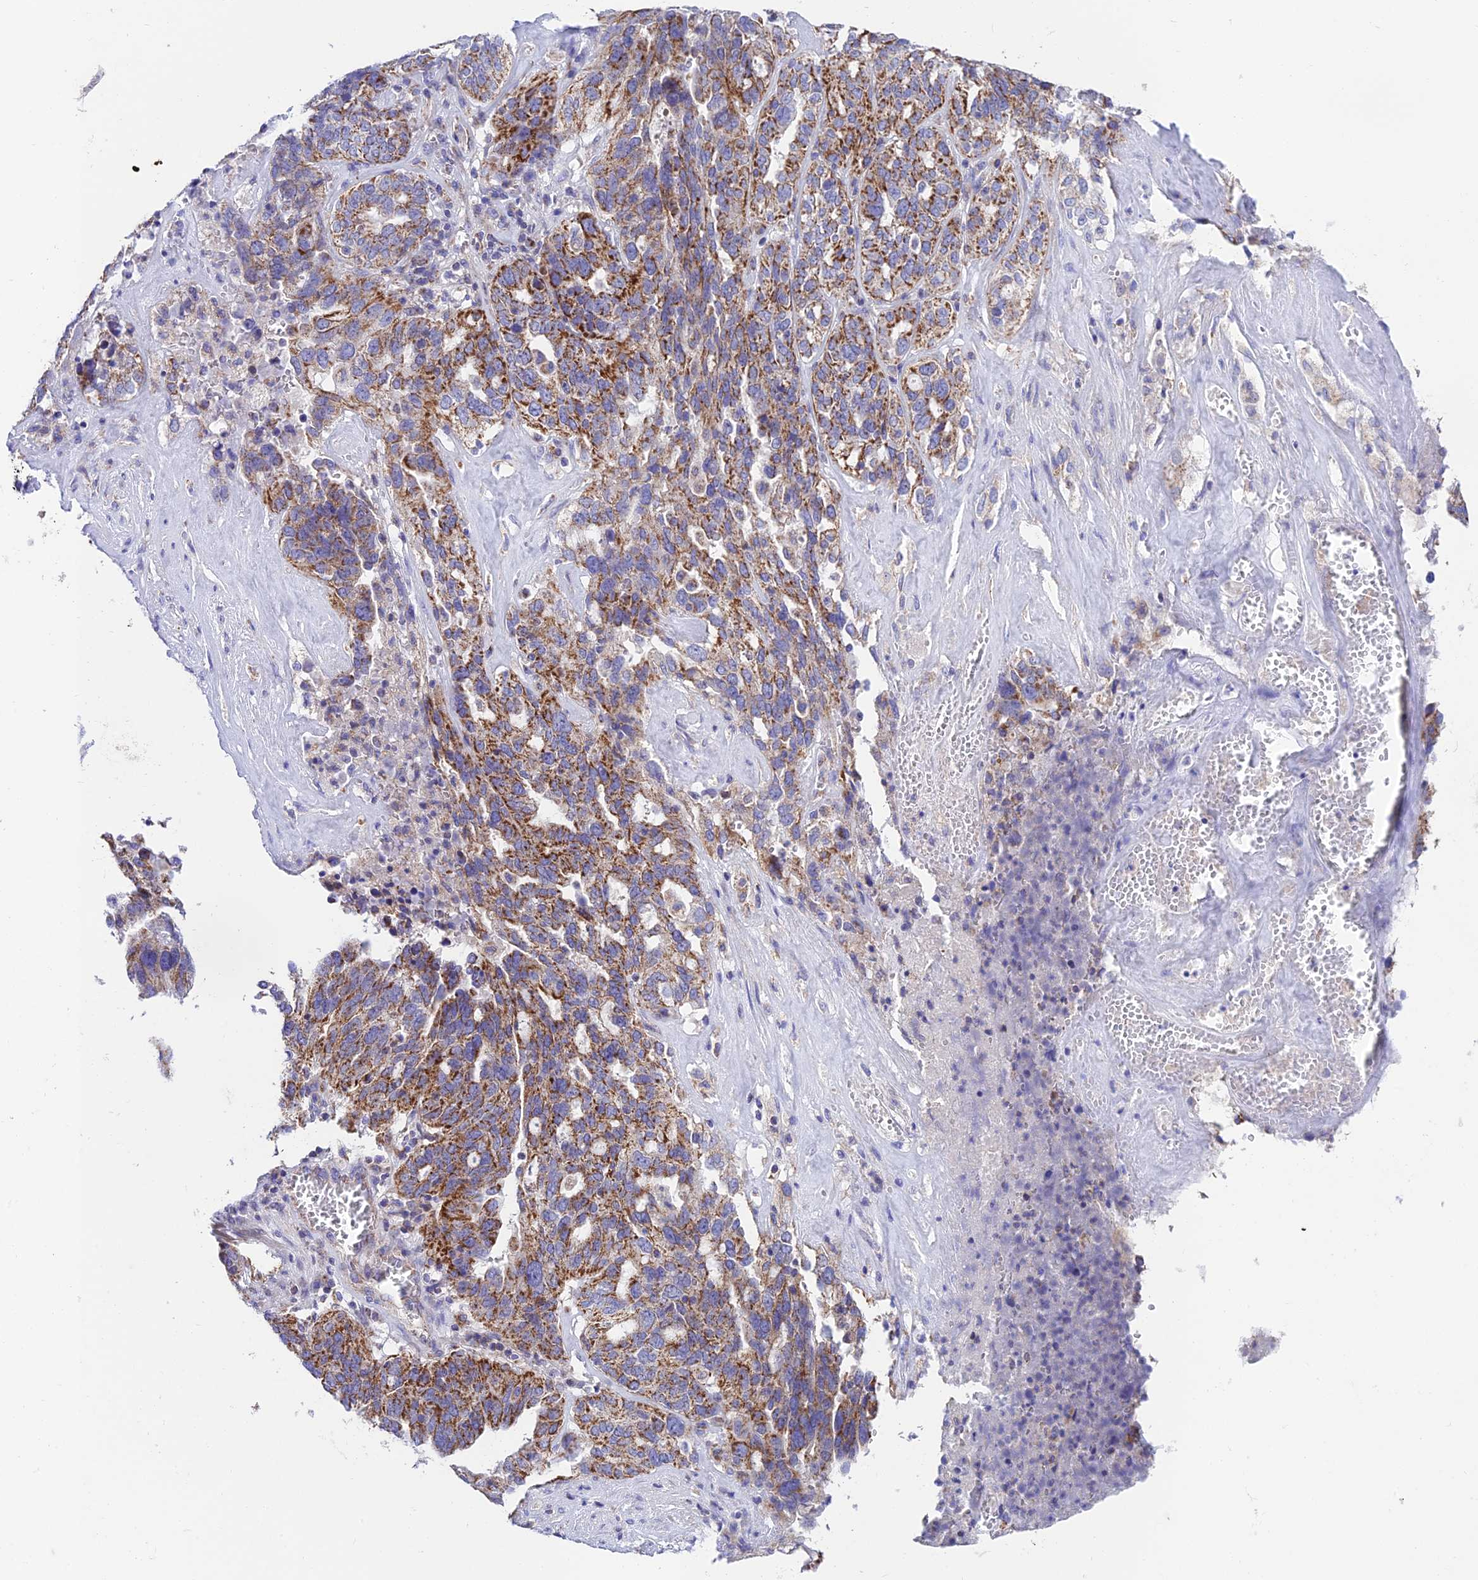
{"staining": {"intensity": "moderate", "quantity": ">75%", "location": "cytoplasmic/membranous"}, "tissue": "ovarian cancer", "cell_type": "Tumor cells", "image_type": "cancer", "snomed": [{"axis": "morphology", "description": "Cystadenocarcinoma, serous, NOS"}, {"axis": "topography", "description": "Ovary"}], "caption": "A high-resolution histopathology image shows immunohistochemistry (IHC) staining of ovarian cancer, which shows moderate cytoplasmic/membranous staining in about >75% of tumor cells.", "gene": "HSDL2", "patient": {"sex": "female", "age": 59}}